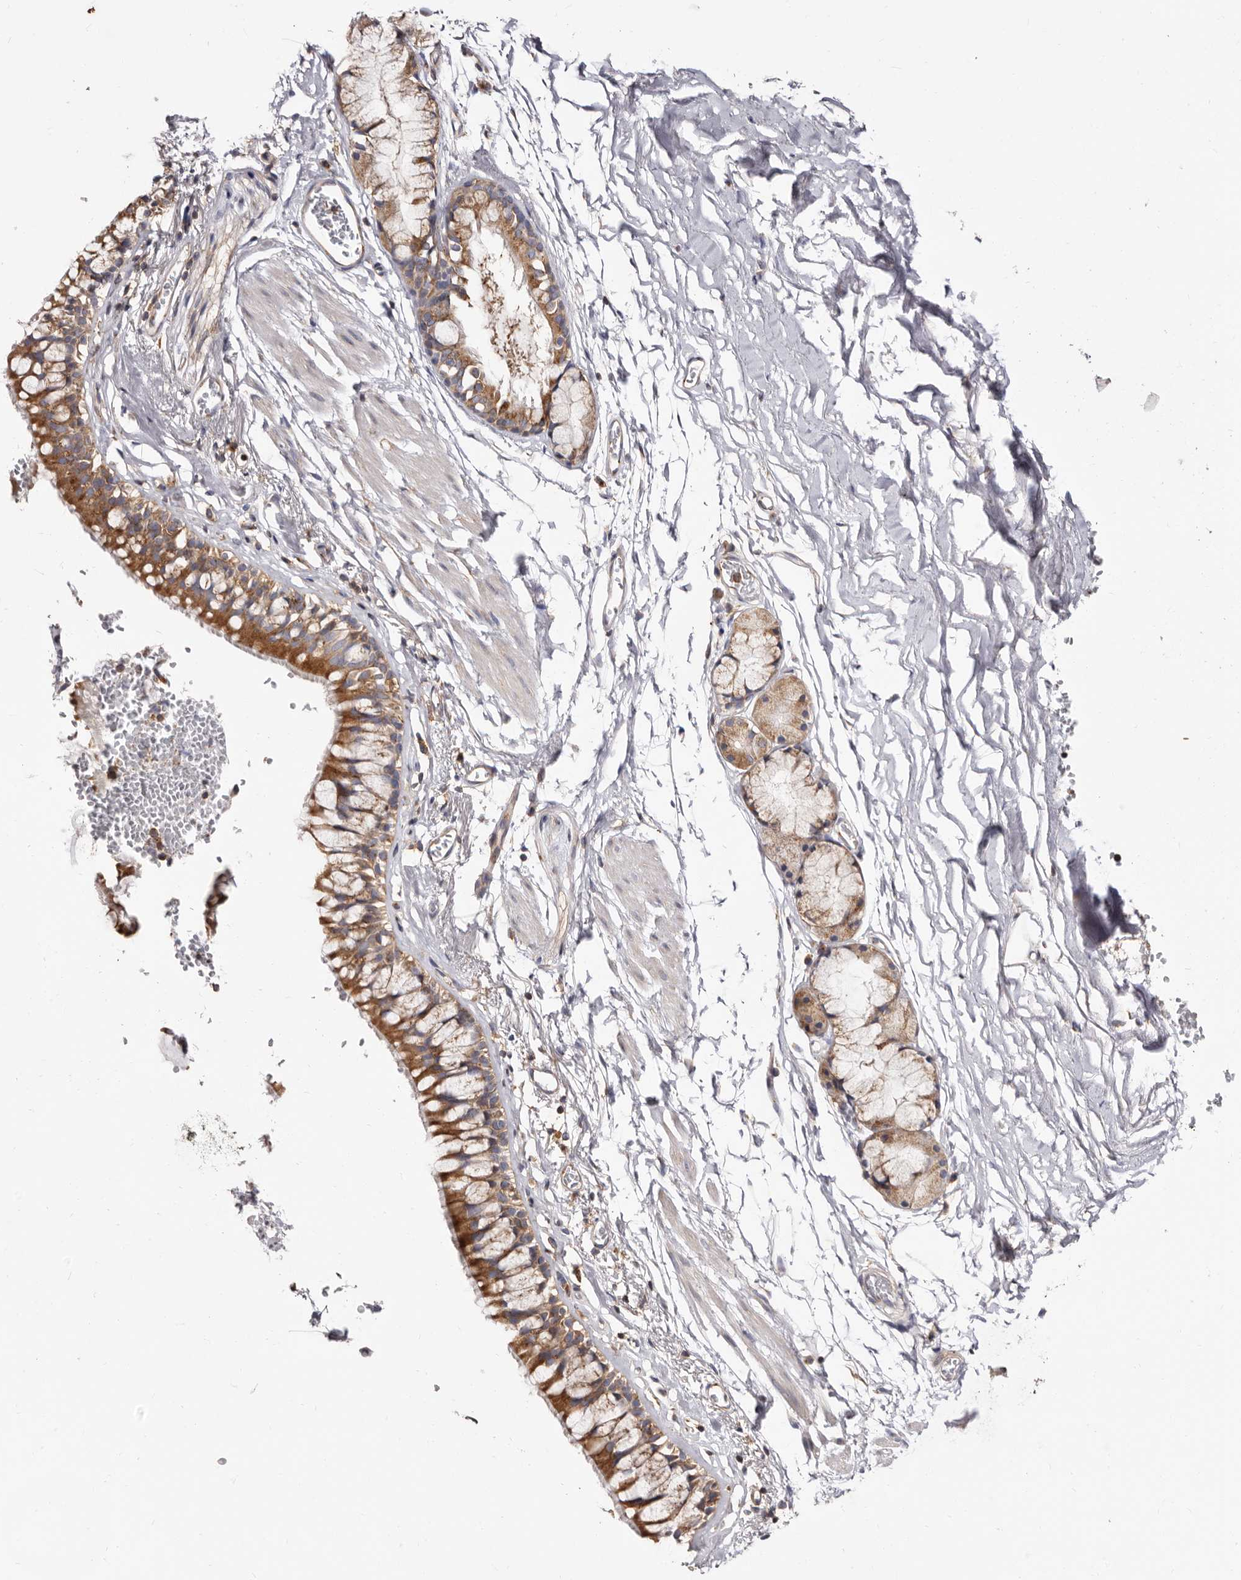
{"staining": {"intensity": "moderate", "quantity": ">75%", "location": "cytoplasmic/membranous"}, "tissue": "bronchus", "cell_type": "Respiratory epithelial cells", "image_type": "normal", "snomed": [{"axis": "morphology", "description": "Normal tissue, NOS"}, {"axis": "morphology", "description": "Inflammation, NOS"}, {"axis": "topography", "description": "Cartilage tissue"}, {"axis": "topography", "description": "Bronchus"}, {"axis": "topography", "description": "Lung"}], "caption": "High-power microscopy captured an immunohistochemistry photomicrograph of benign bronchus, revealing moderate cytoplasmic/membranous positivity in approximately >75% of respiratory epithelial cells.", "gene": "COQ8B", "patient": {"sex": "female", "age": 64}}